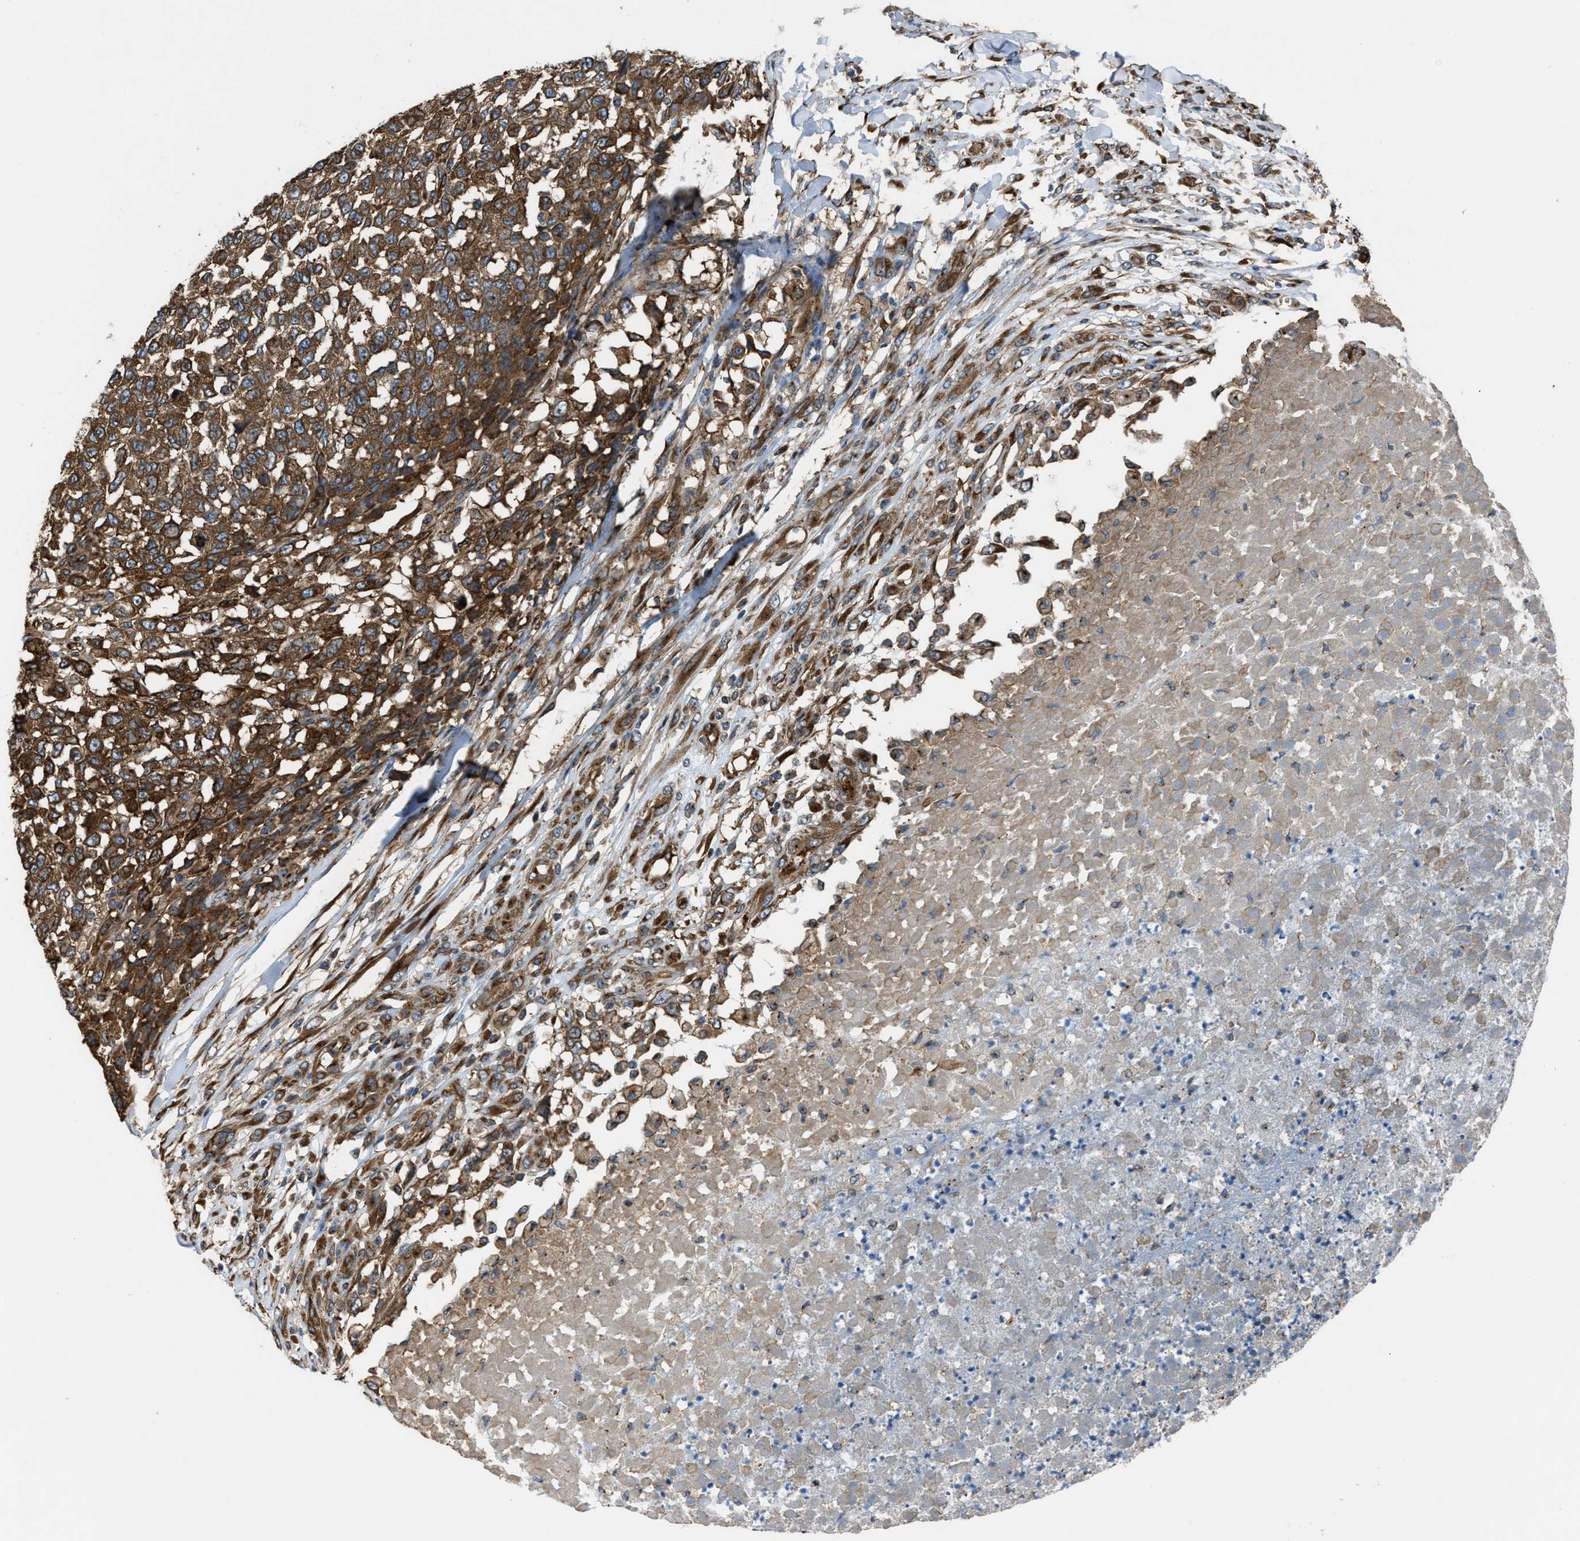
{"staining": {"intensity": "strong", "quantity": ">75%", "location": "cytoplasmic/membranous"}, "tissue": "testis cancer", "cell_type": "Tumor cells", "image_type": "cancer", "snomed": [{"axis": "morphology", "description": "Seminoma, NOS"}, {"axis": "topography", "description": "Testis"}], "caption": "Tumor cells display high levels of strong cytoplasmic/membranous expression in approximately >75% of cells in testis seminoma.", "gene": "TRPC1", "patient": {"sex": "male", "age": 59}}